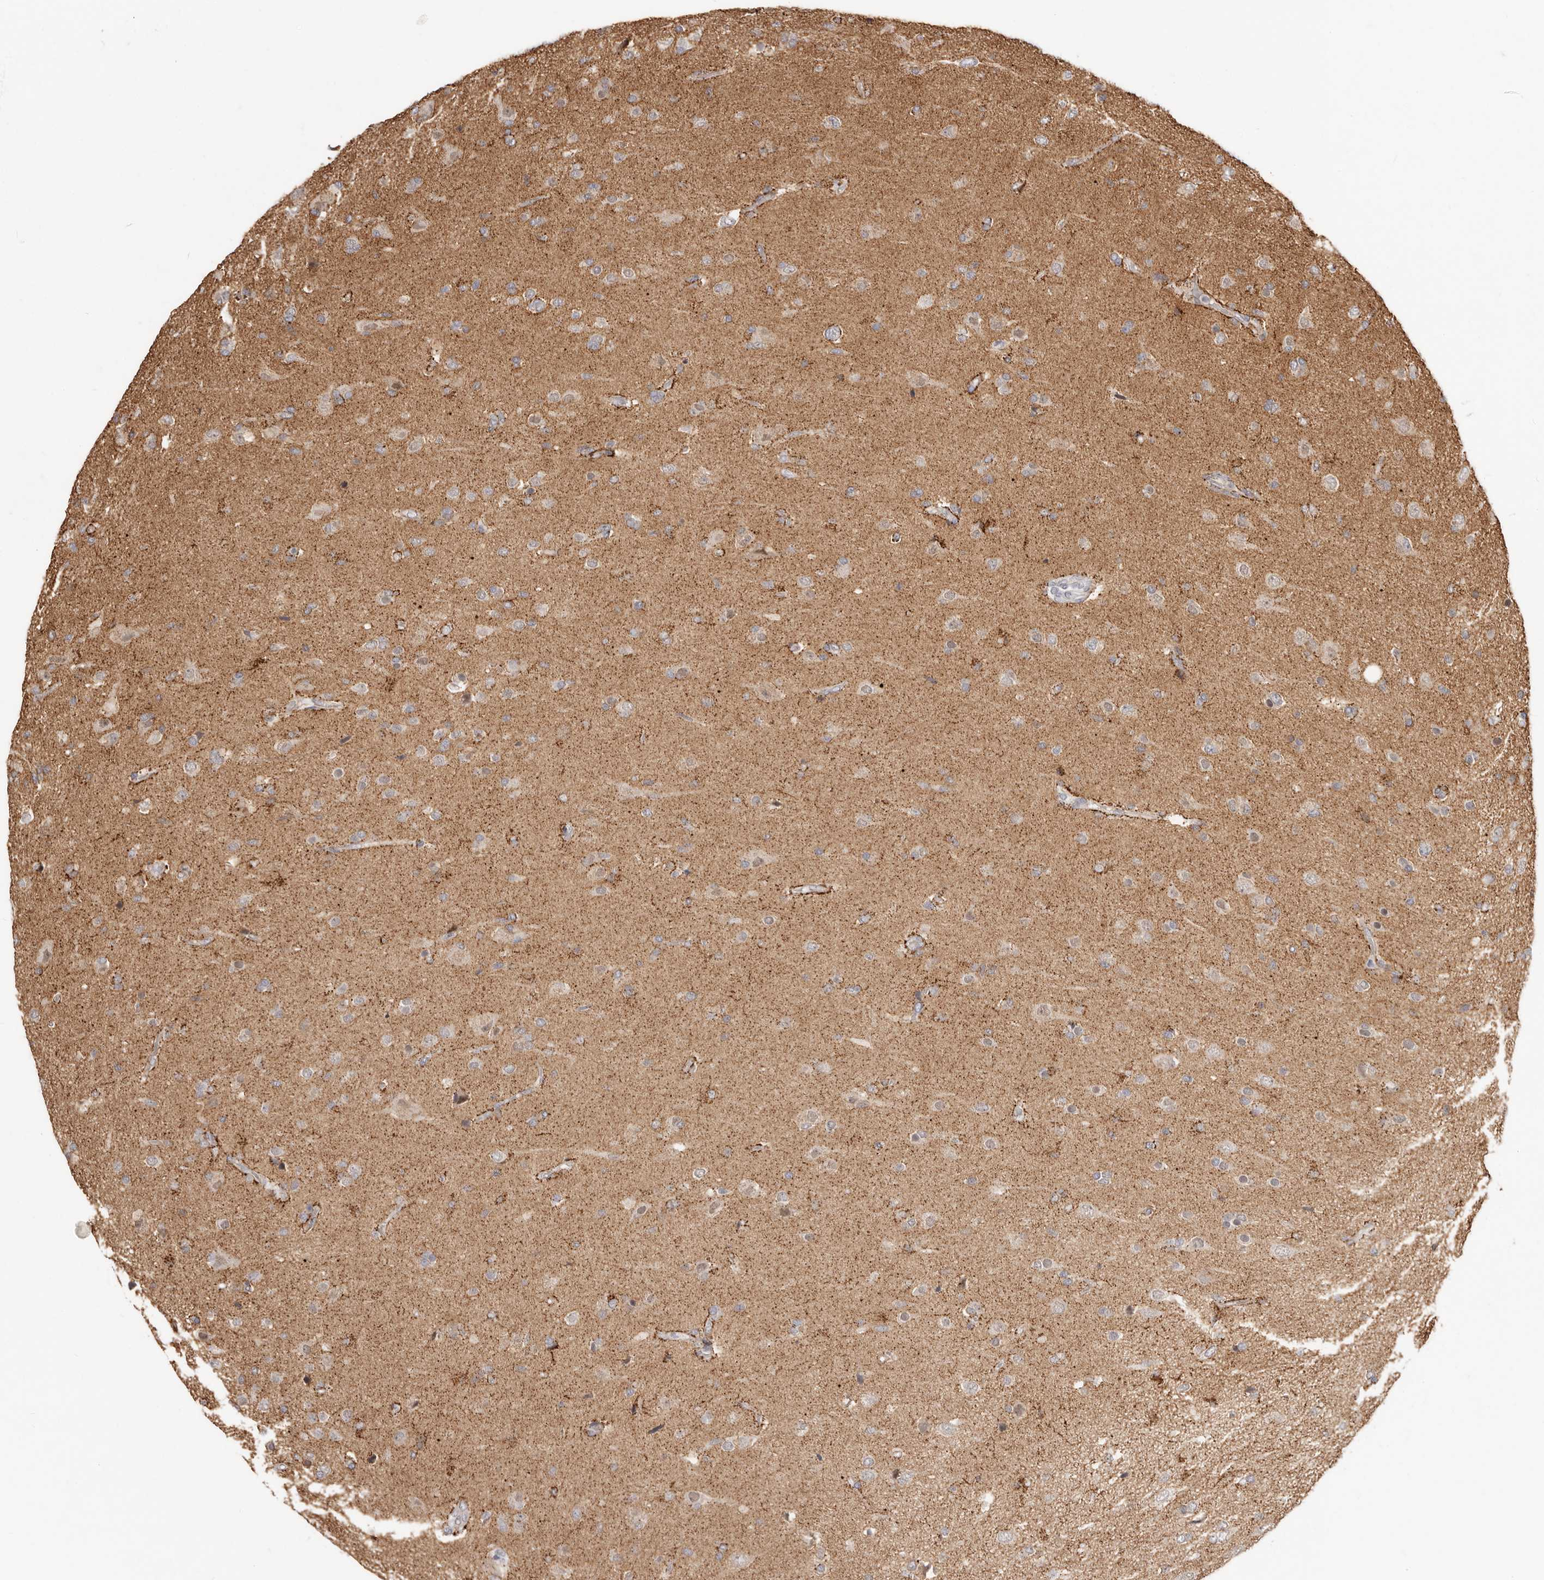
{"staining": {"intensity": "weak", "quantity": "<25%", "location": "cytoplasmic/membranous"}, "tissue": "glioma", "cell_type": "Tumor cells", "image_type": "cancer", "snomed": [{"axis": "morphology", "description": "Glioma, malignant, High grade"}, {"axis": "topography", "description": "Brain"}], "caption": "Immunohistochemistry image of glioma stained for a protein (brown), which displays no positivity in tumor cells.", "gene": "SZT2", "patient": {"sex": "male", "age": 72}}